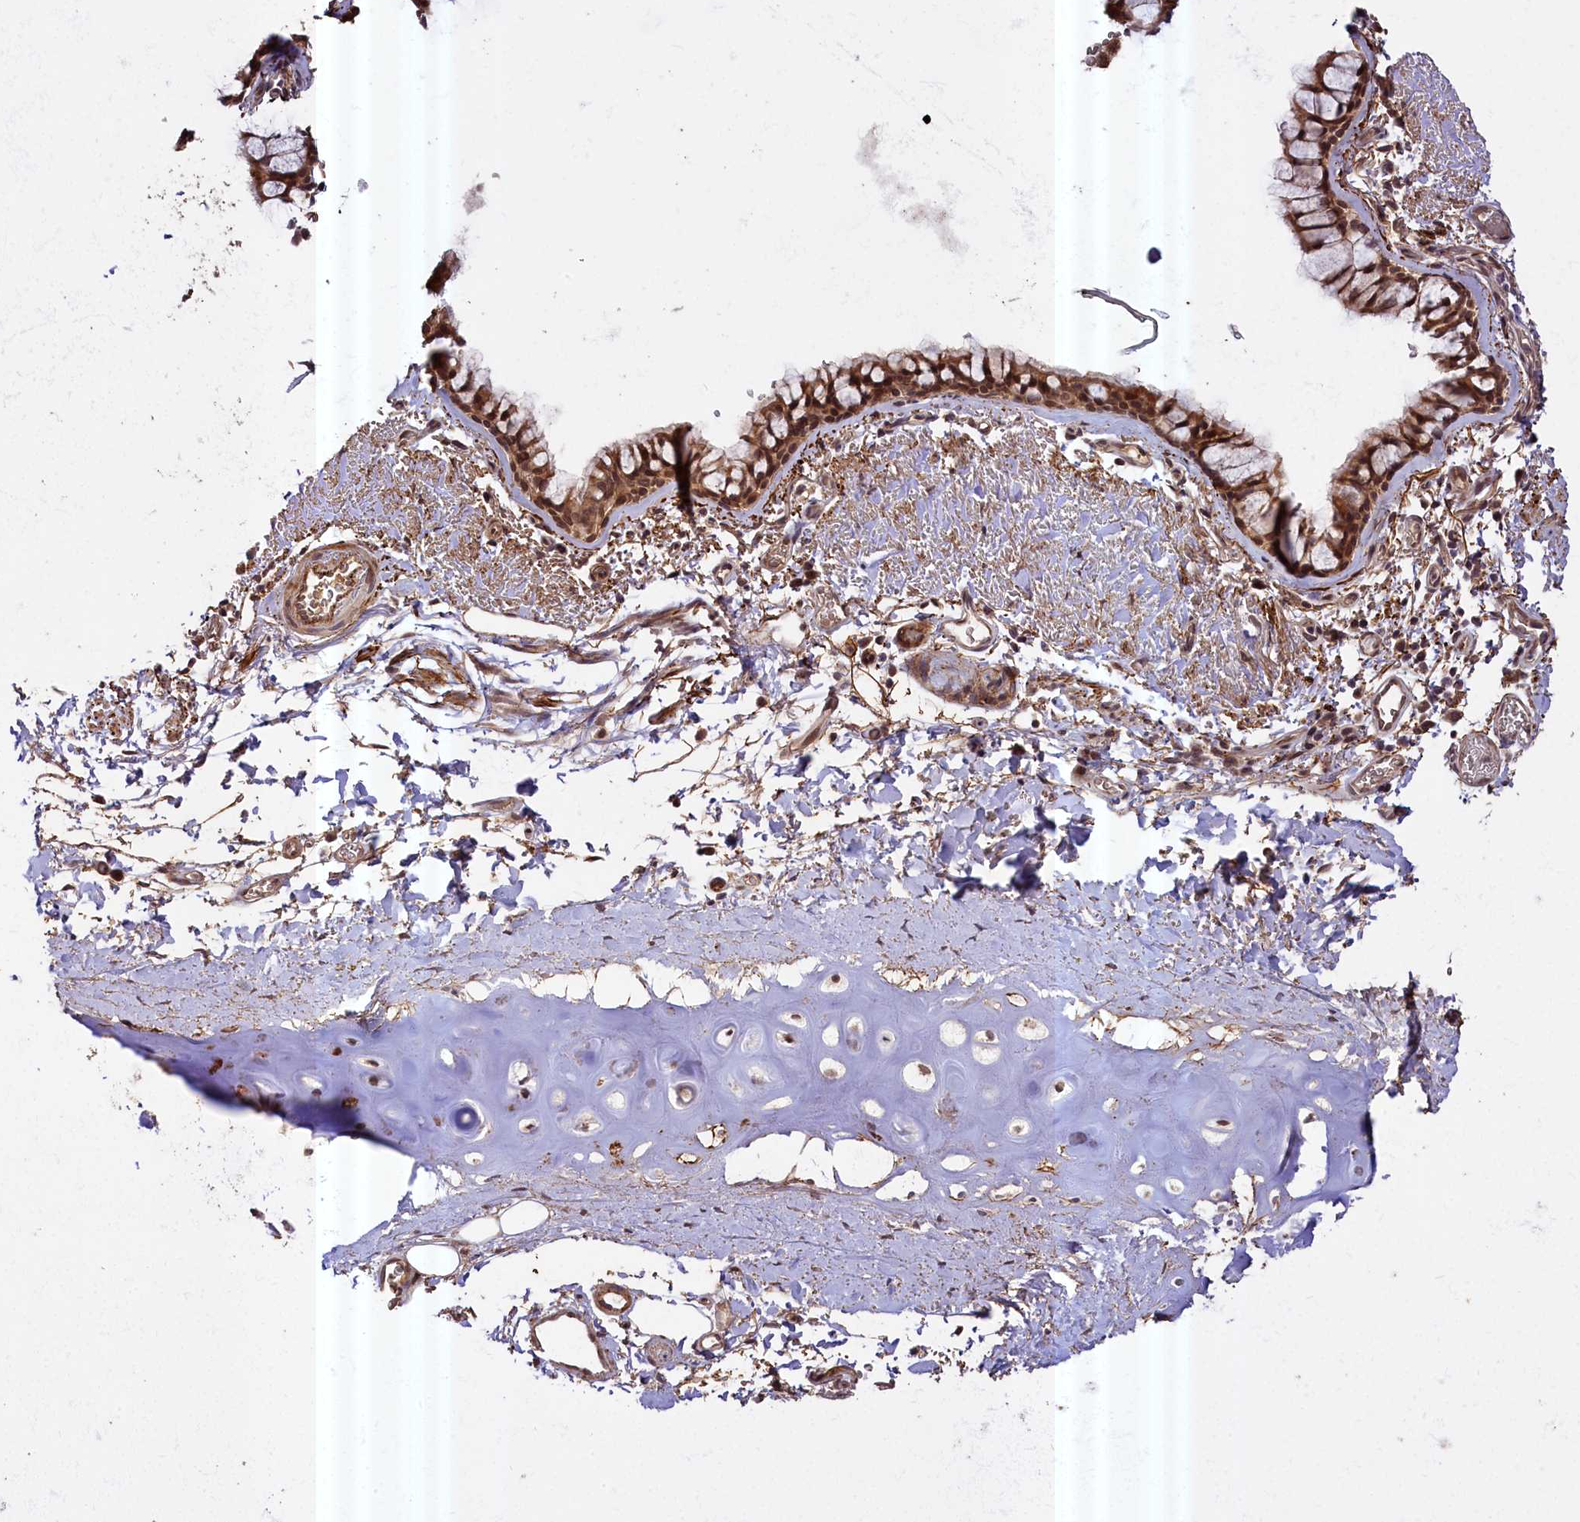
{"staining": {"intensity": "moderate", "quantity": ">75%", "location": "cytoplasmic/membranous,nuclear"}, "tissue": "bronchus", "cell_type": "Respiratory epithelial cells", "image_type": "normal", "snomed": [{"axis": "morphology", "description": "Normal tissue, NOS"}, {"axis": "topography", "description": "Bronchus"}], "caption": "Moderate cytoplasmic/membranous,nuclear expression for a protein is identified in about >75% of respiratory epithelial cells of normal bronchus using immunohistochemistry (IHC).", "gene": "ZNF480", "patient": {"sex": "male", "age": 65}}